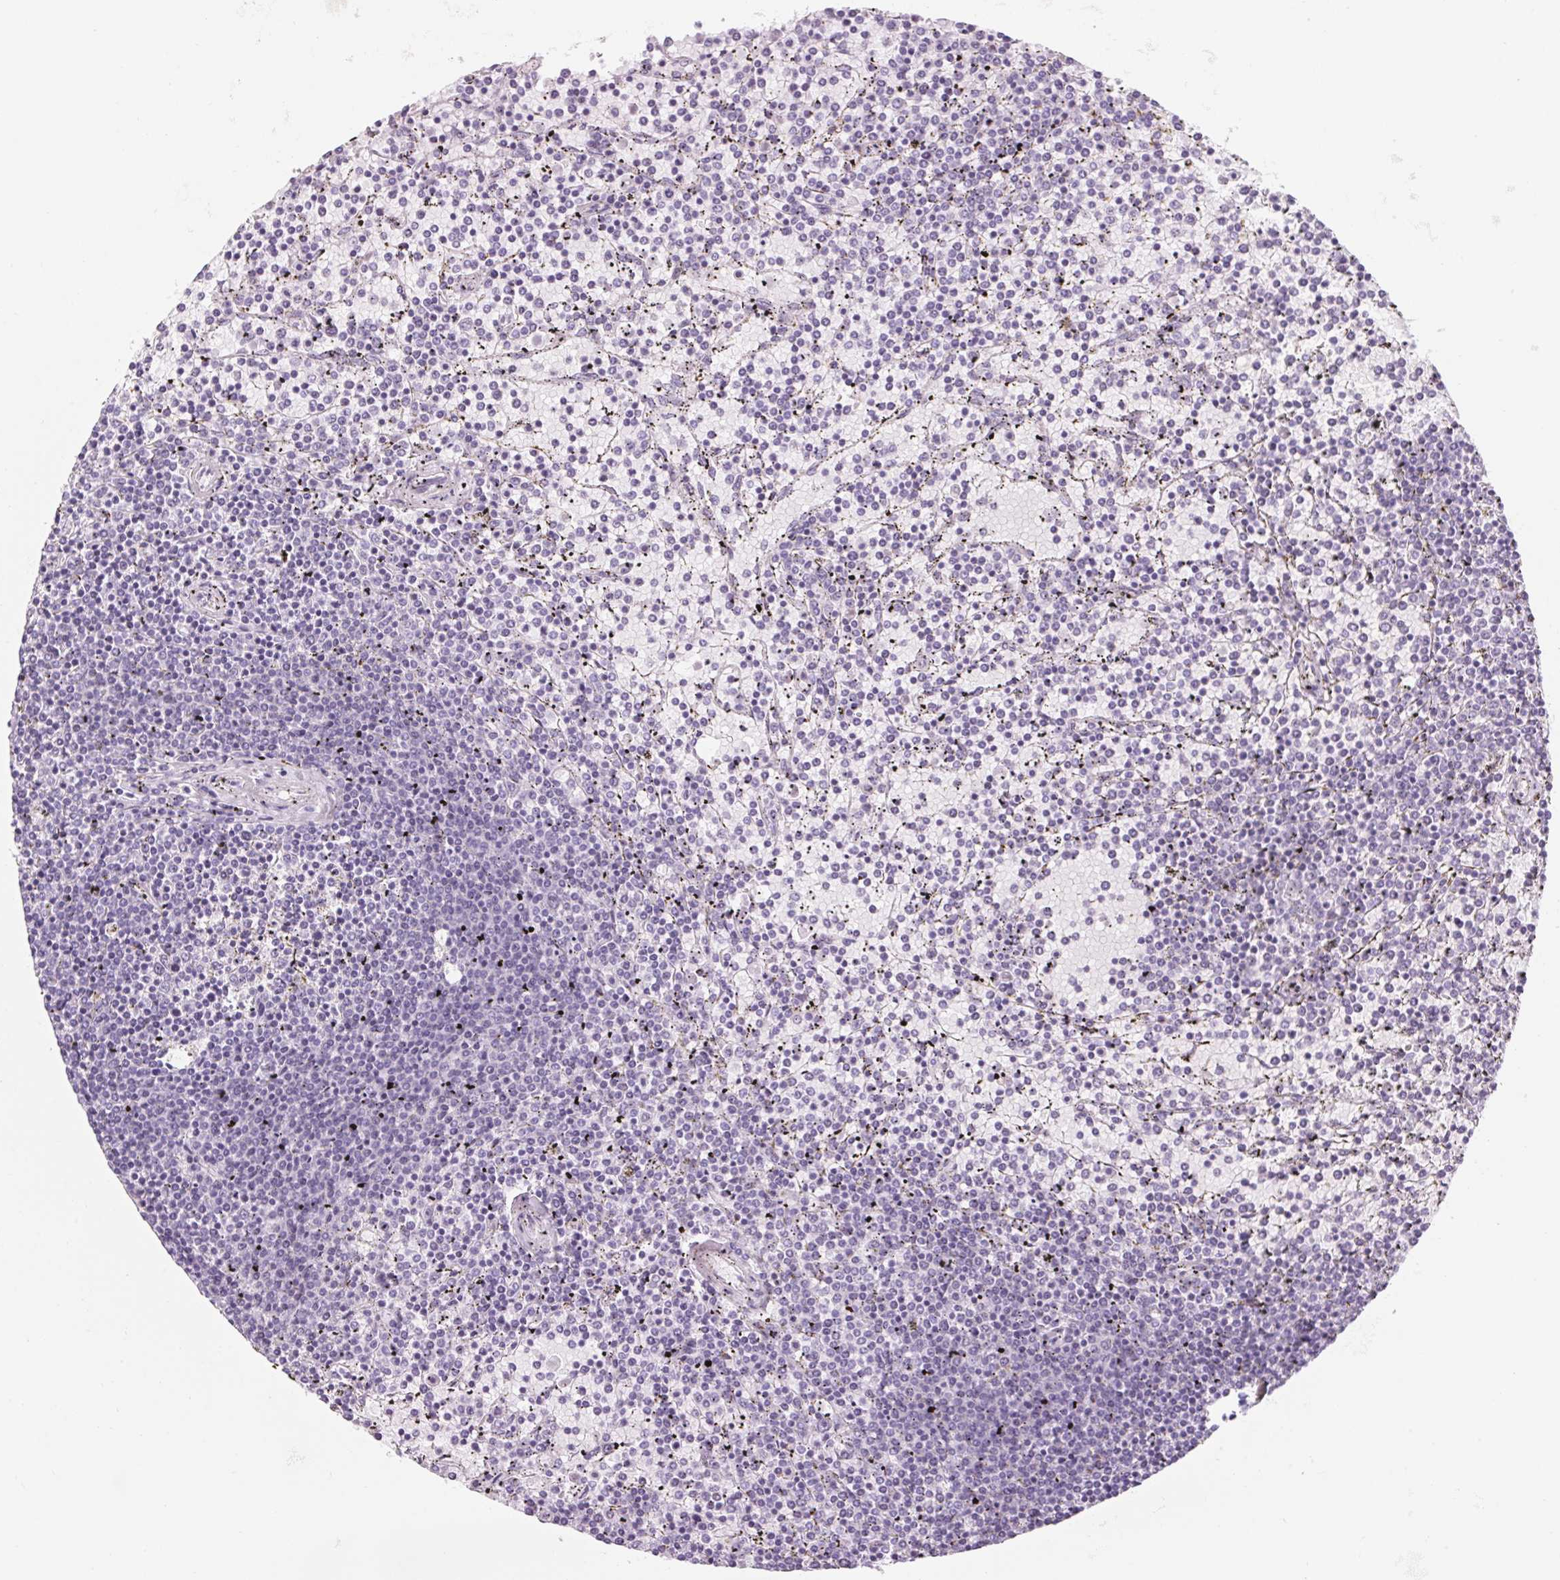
{"staining": {"intensity": "negative", "quantity": "none", "location": "none"}, "tissue": "lymphoma", "cell_type": "Tumor cells", "image_type": "cancer", "snomed": [{"axis": "morphology", "description": "Malignant lymphoma, non-Hodgkin's type, Low grade"}, {"axis": "topography", "description": "Spleen"}], "caption": "Tumor cells are negative for protein expression in human low-grade malignant lymphoma, non-Hodgkin's type.", "gene": "RPTN", "patient": {"sex": "female", "age": 77}}